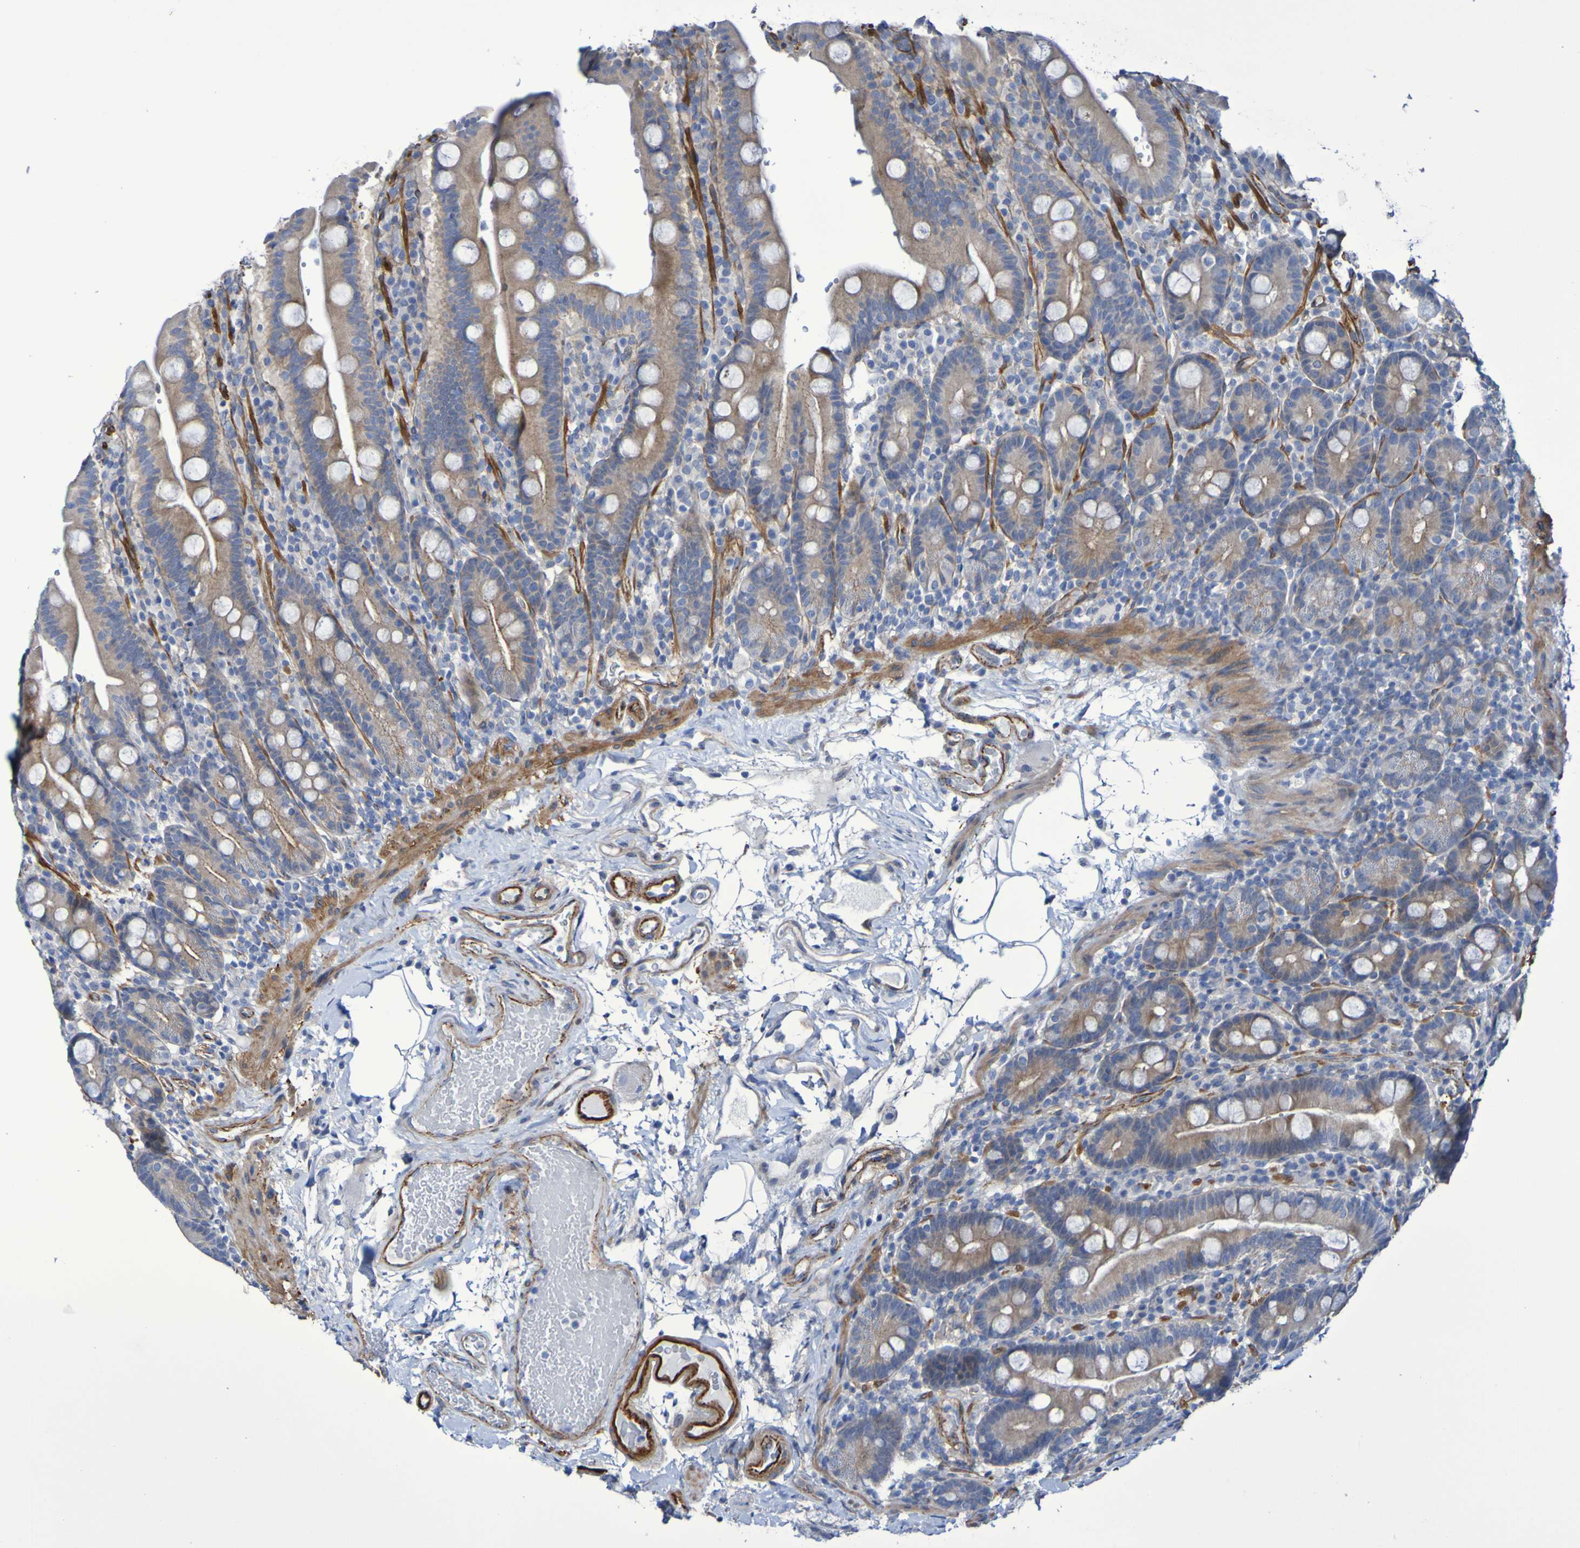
{"staining": {"intensity": "moderate", "quantity": "25%-75%", "location": "cytoplasmic/membranous"}, "tissue": "duodenum", "cell_type": "Glandular cells", "image_type": "normal", "snomed": [{"axis": "morphology", "description": "Normal tissue, NOS"}, {"axis": "topography", "description": "Small intestine, NOS"}], "caption": "IHC (DAB) staining of normal human duodenum shows moderate cytoplasmic/membranous protein positivity in about 25%-75% of glandular cells. The protein is shown in brown color, while the nuclei are stained blue.", "gene": "LPP", "patient": {"sex": "female", "age": 71}}